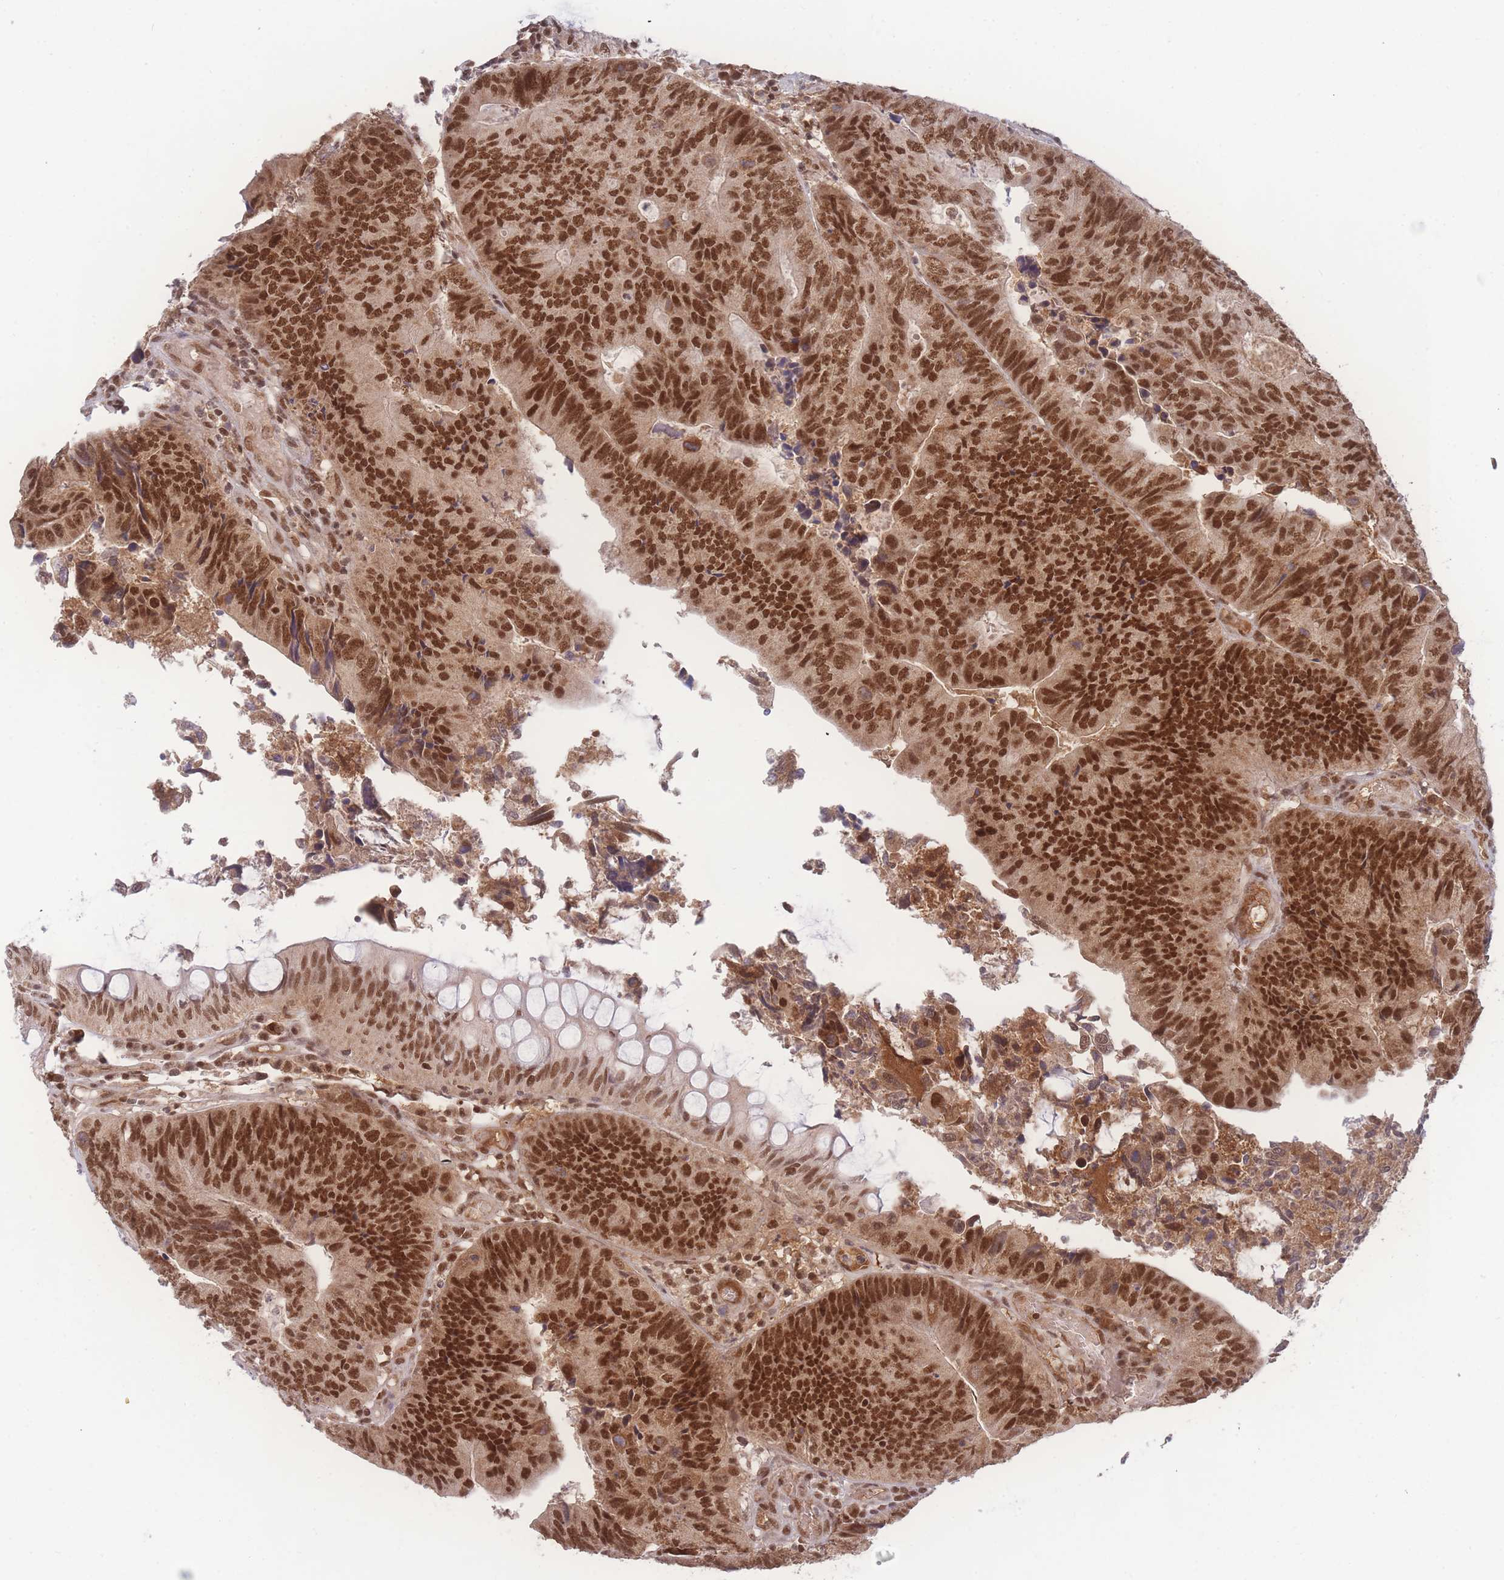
{"staining": {"intensity": "strong", "quantity": ">75%", "location": "nuclear"}, "tissue": "colorectal cancer", "cell_type": "Tumor cells", "image_type": "cancer", "snomed": [{"axis": "morphology", "description": "Adenocarcinoma, NOS"}, {"axis": "topography", "description": "Colon"}], "caption": "Colorectal adenocarcinoma stained with a brown dye exhibits strong nuclear positive positivity in about >75% of tumor cells.", "gene": "RAVER1", "patient": {"sex": "female", "age": 67}}